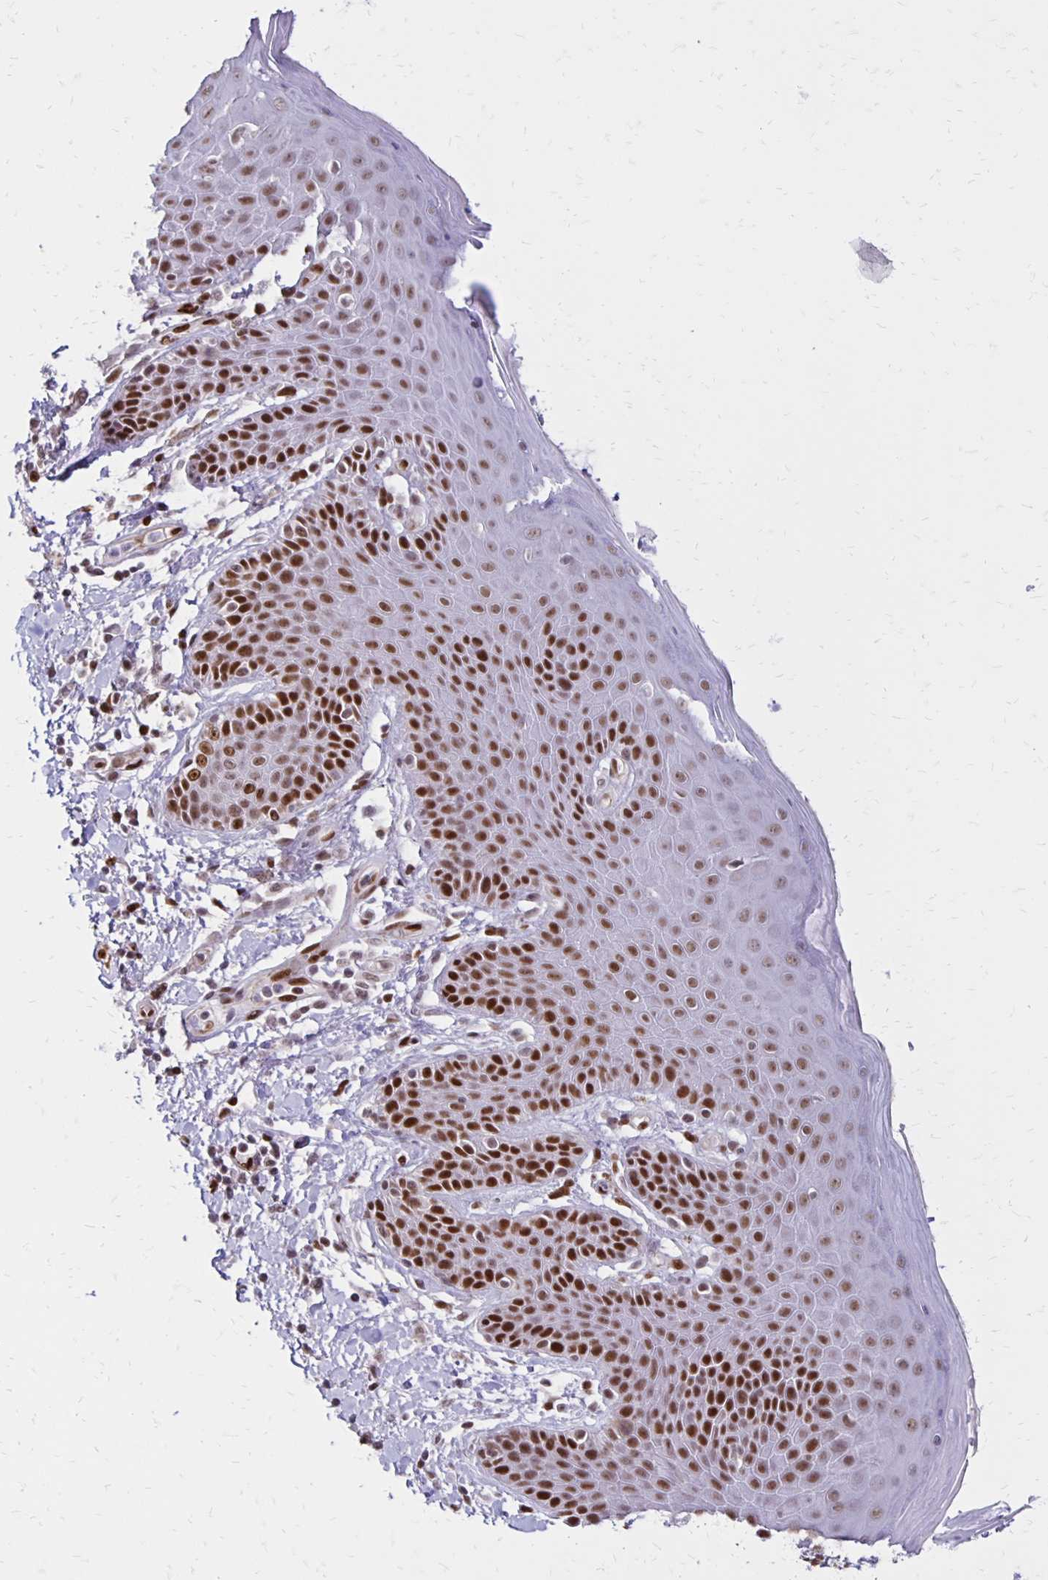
{"staining": {"intensity": "strong", "quantity": ">75%", "location": "nuclear"}, "tissue": "skin", "cell_type": "Epidermal cells", "image_type": "normal", "snomed": [{"axis": "morphology", "description": "Normal tissue, NOS"}, {"axis": "topography", "description": "Anal"}, {"axis": "topography", "description": "Peripheral nerve tissue"}], "caption": "Immunohistochemistry image of benign skin stained for a protein (brown), which shows high levels of strong nuclear staining in approximately >75% of epidermal cells.", "gene": "DDB2", "patient": {"sex": "male", "age": 51}}